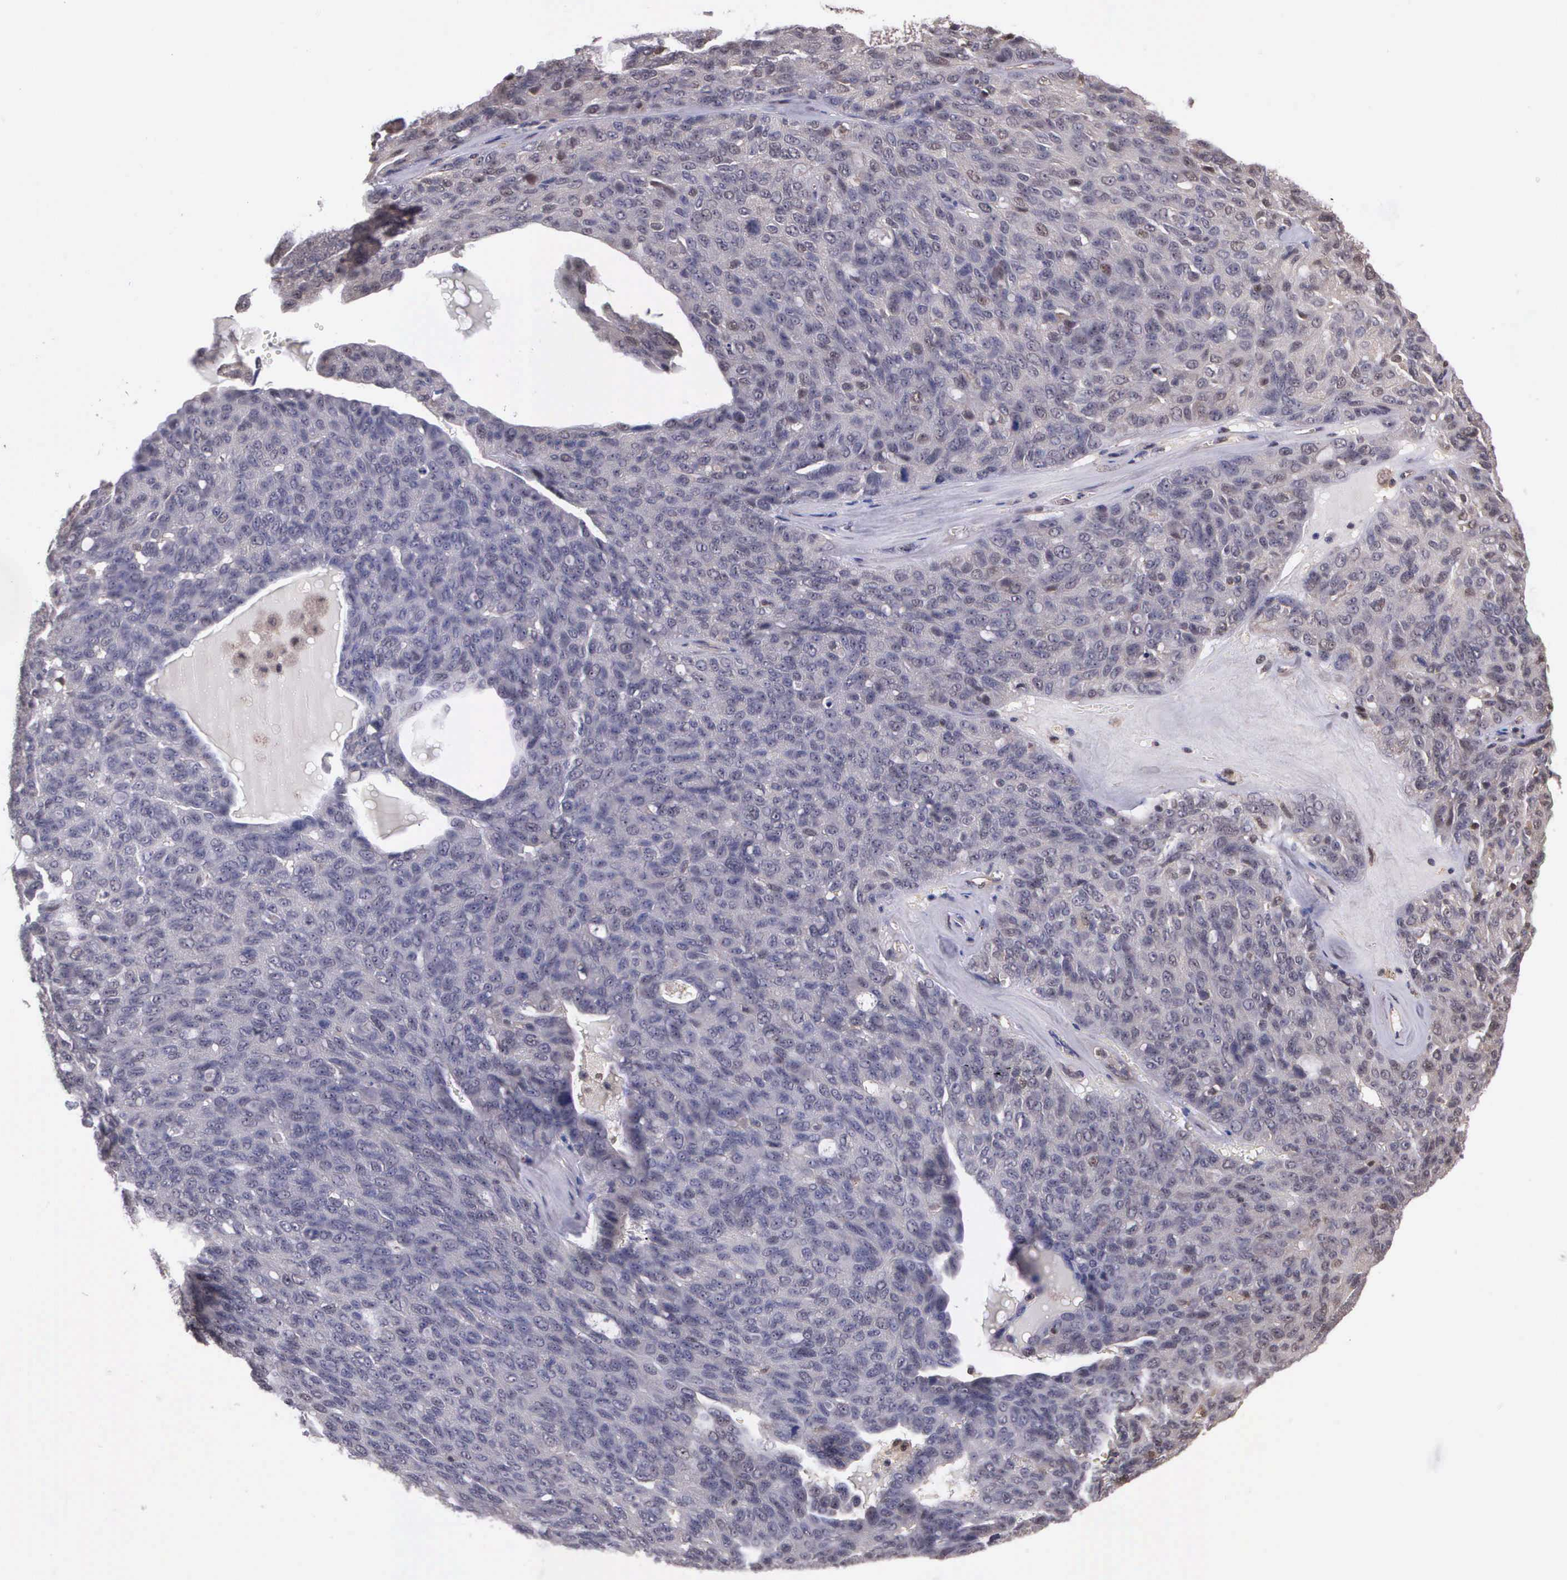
{"staining": {"intensity": "weak", "quantity": "<25%", "location": "cytoplasmic/membranous"}, "tissue": "ovarian cancer", "cell_type": "Tumor cells", "image_type": "cancer", "snomed": [{"axis": "morphology", "description": "Carcinoma, endometroid"}, {"axis": "topography", "description": "Ovary"}], "caption": "Tumor cells are negative for protein expression in human ovarian endometroid carcinoma. The staining was performed using DAB to visualize the protein expression in brown, while the nuclei were stained in blue with hematoxylin (Magnification: 20x).", "gene": "PSMC1", "patient": {"sex": "female", "age": 60}}